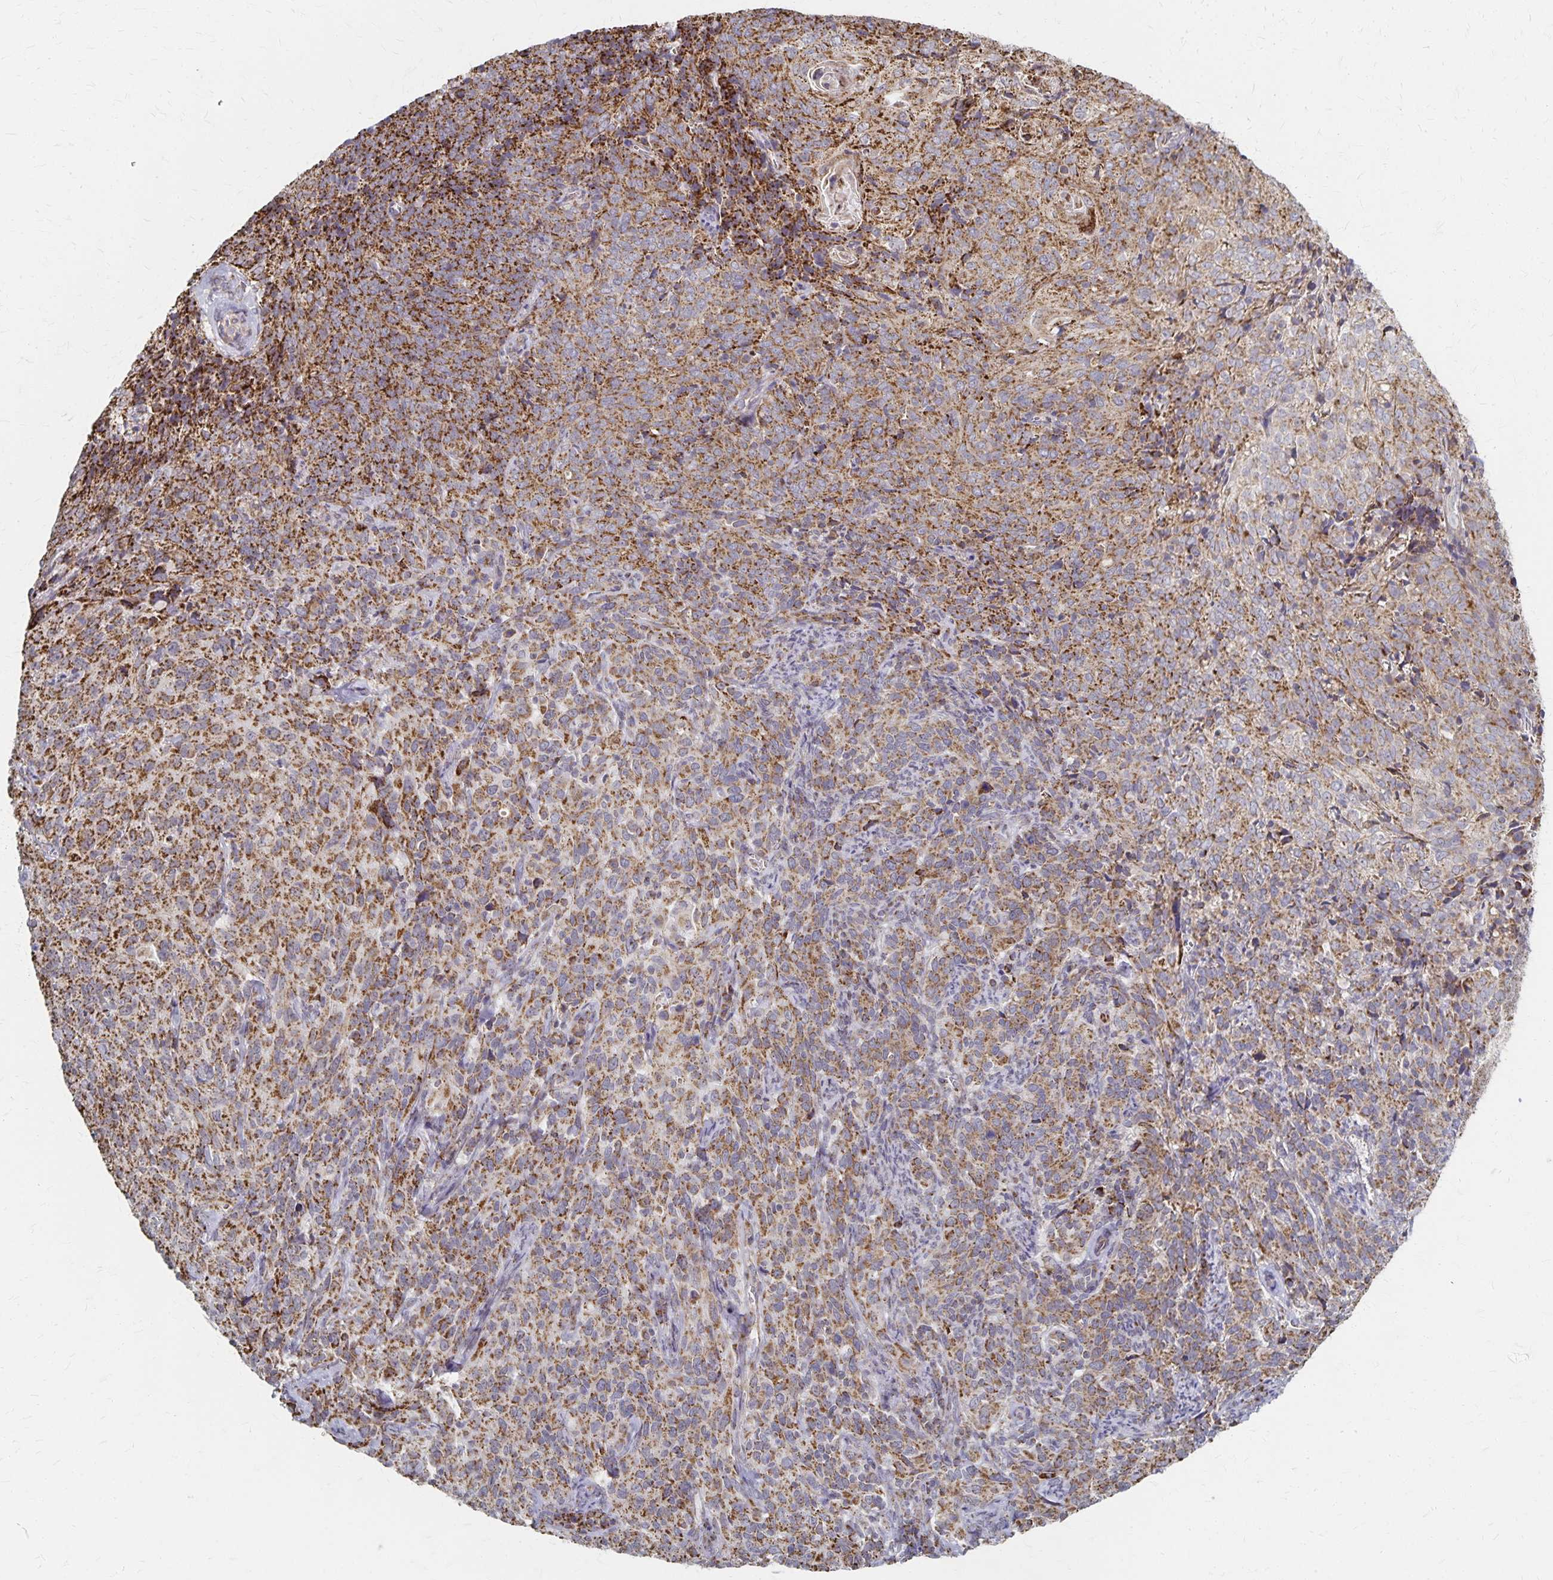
{"staining": {"intensity": "moderate", "quantity": ">75%", "location": "cytoplasmic/membranous"}, "tissue": "cervical cancer", "cell_type": "Tumor cells", "image_type": "cancer", "snomed": [{"axis": "morphology", "description": "Squamous cell carcinoma, NOS"}, {"axis": "topography", "description": "Cervix"}], "caption": "Cervical cancer (squamous cell carcinoma) stained with a protein marker exhibits moderate staining in tumor cells.", "gene": "DYRK4", "patient": {"sex": "female", "age": 51}}